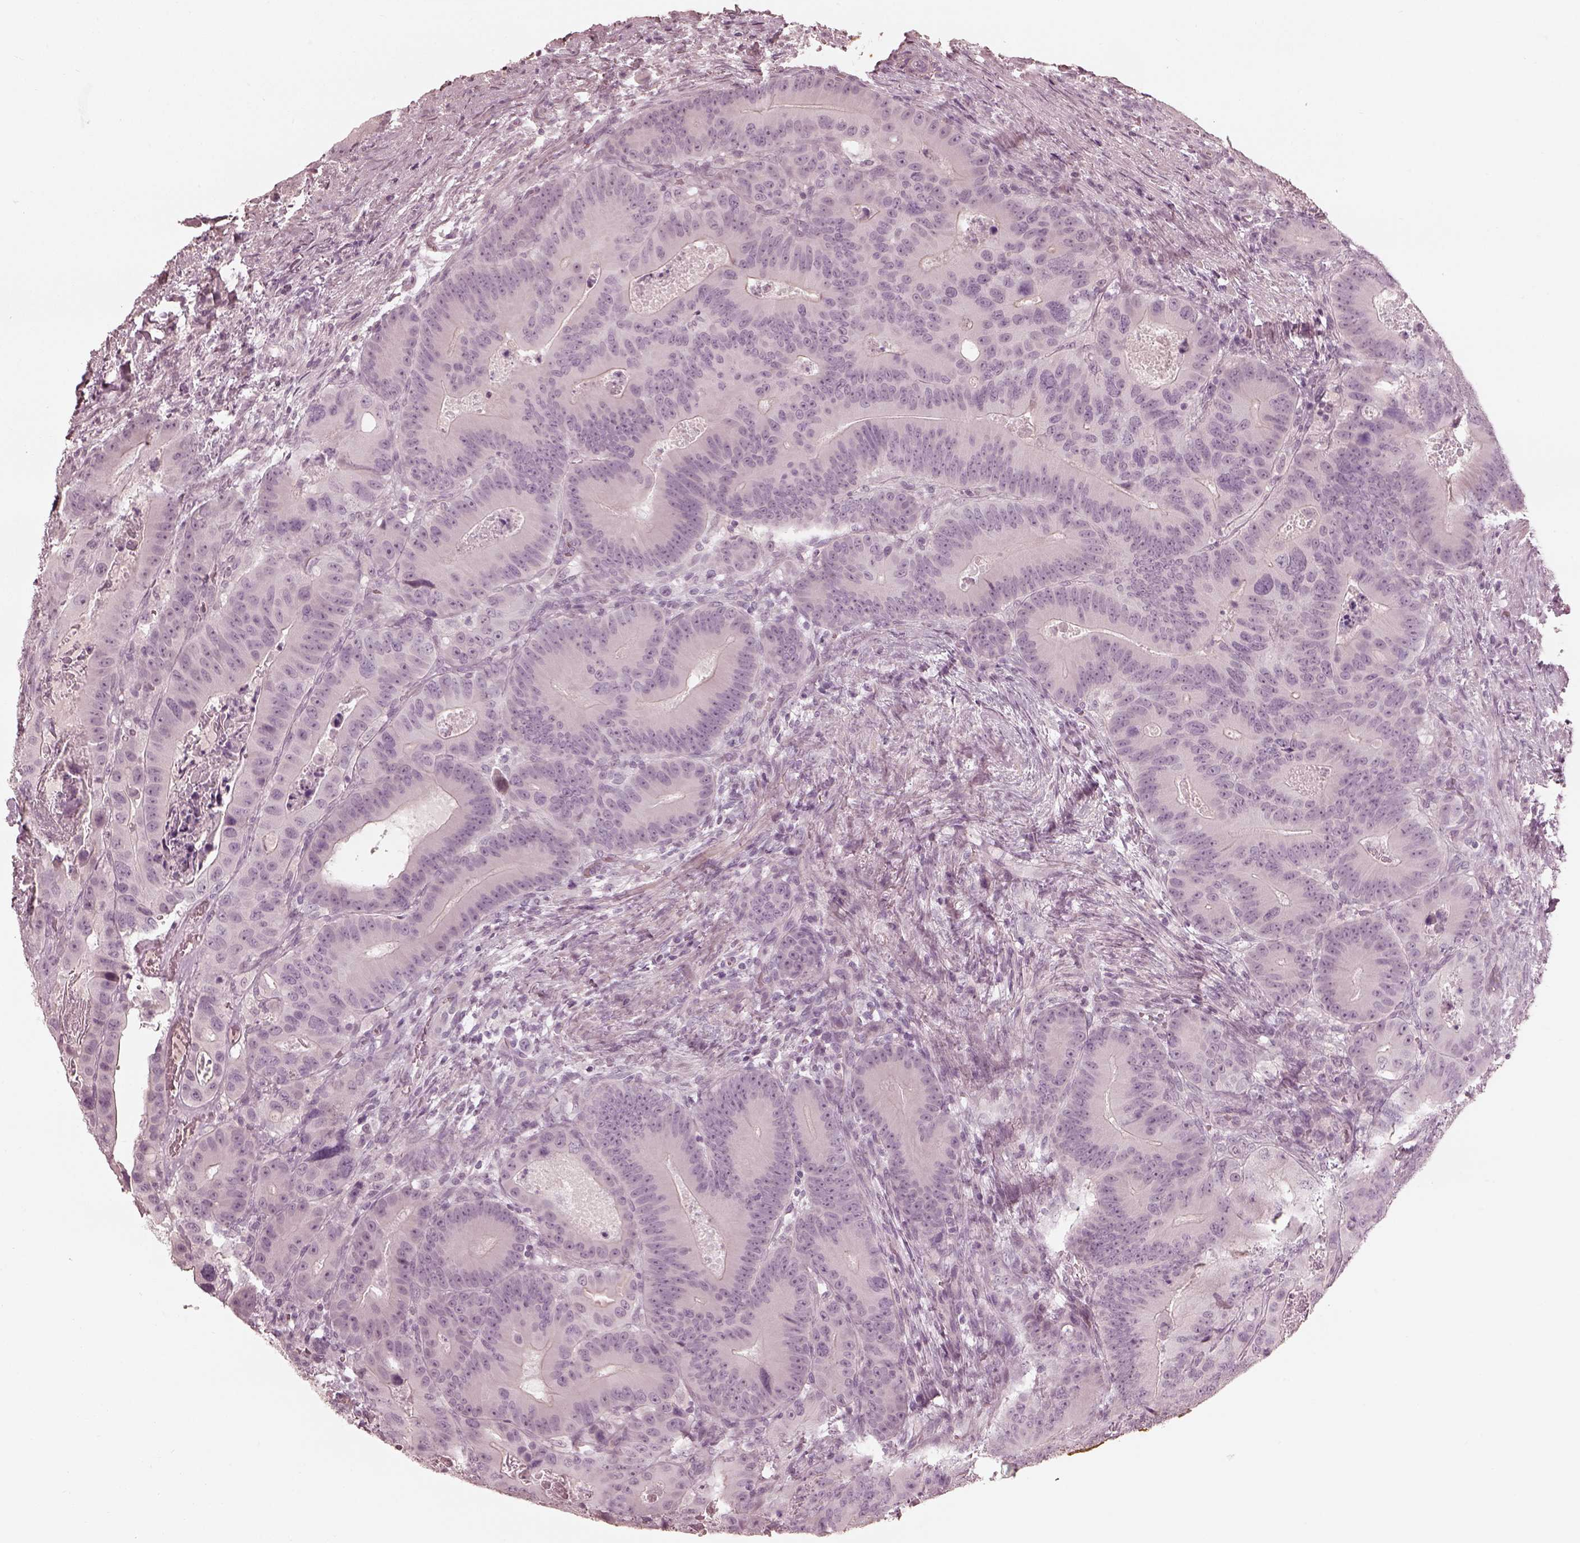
{"staining": {"intensity": "negative", "quantity": "none", "location": "none"}, "tissue": "colorectal cancer", "cell_type": "Tumor cells", "image_type": "cancer", "snomed": [{"axis": "morphology", "description": "Adenocarcinoma, NOS"}, {"axis": "topography", "description": "Rectum"}], "caption": "A micrograph of colorectal cancer stained for a protein reveals no brown staining in tumor cells.", "gene": "ADRB3", "patient": {"sex": "male", "age": 64}}